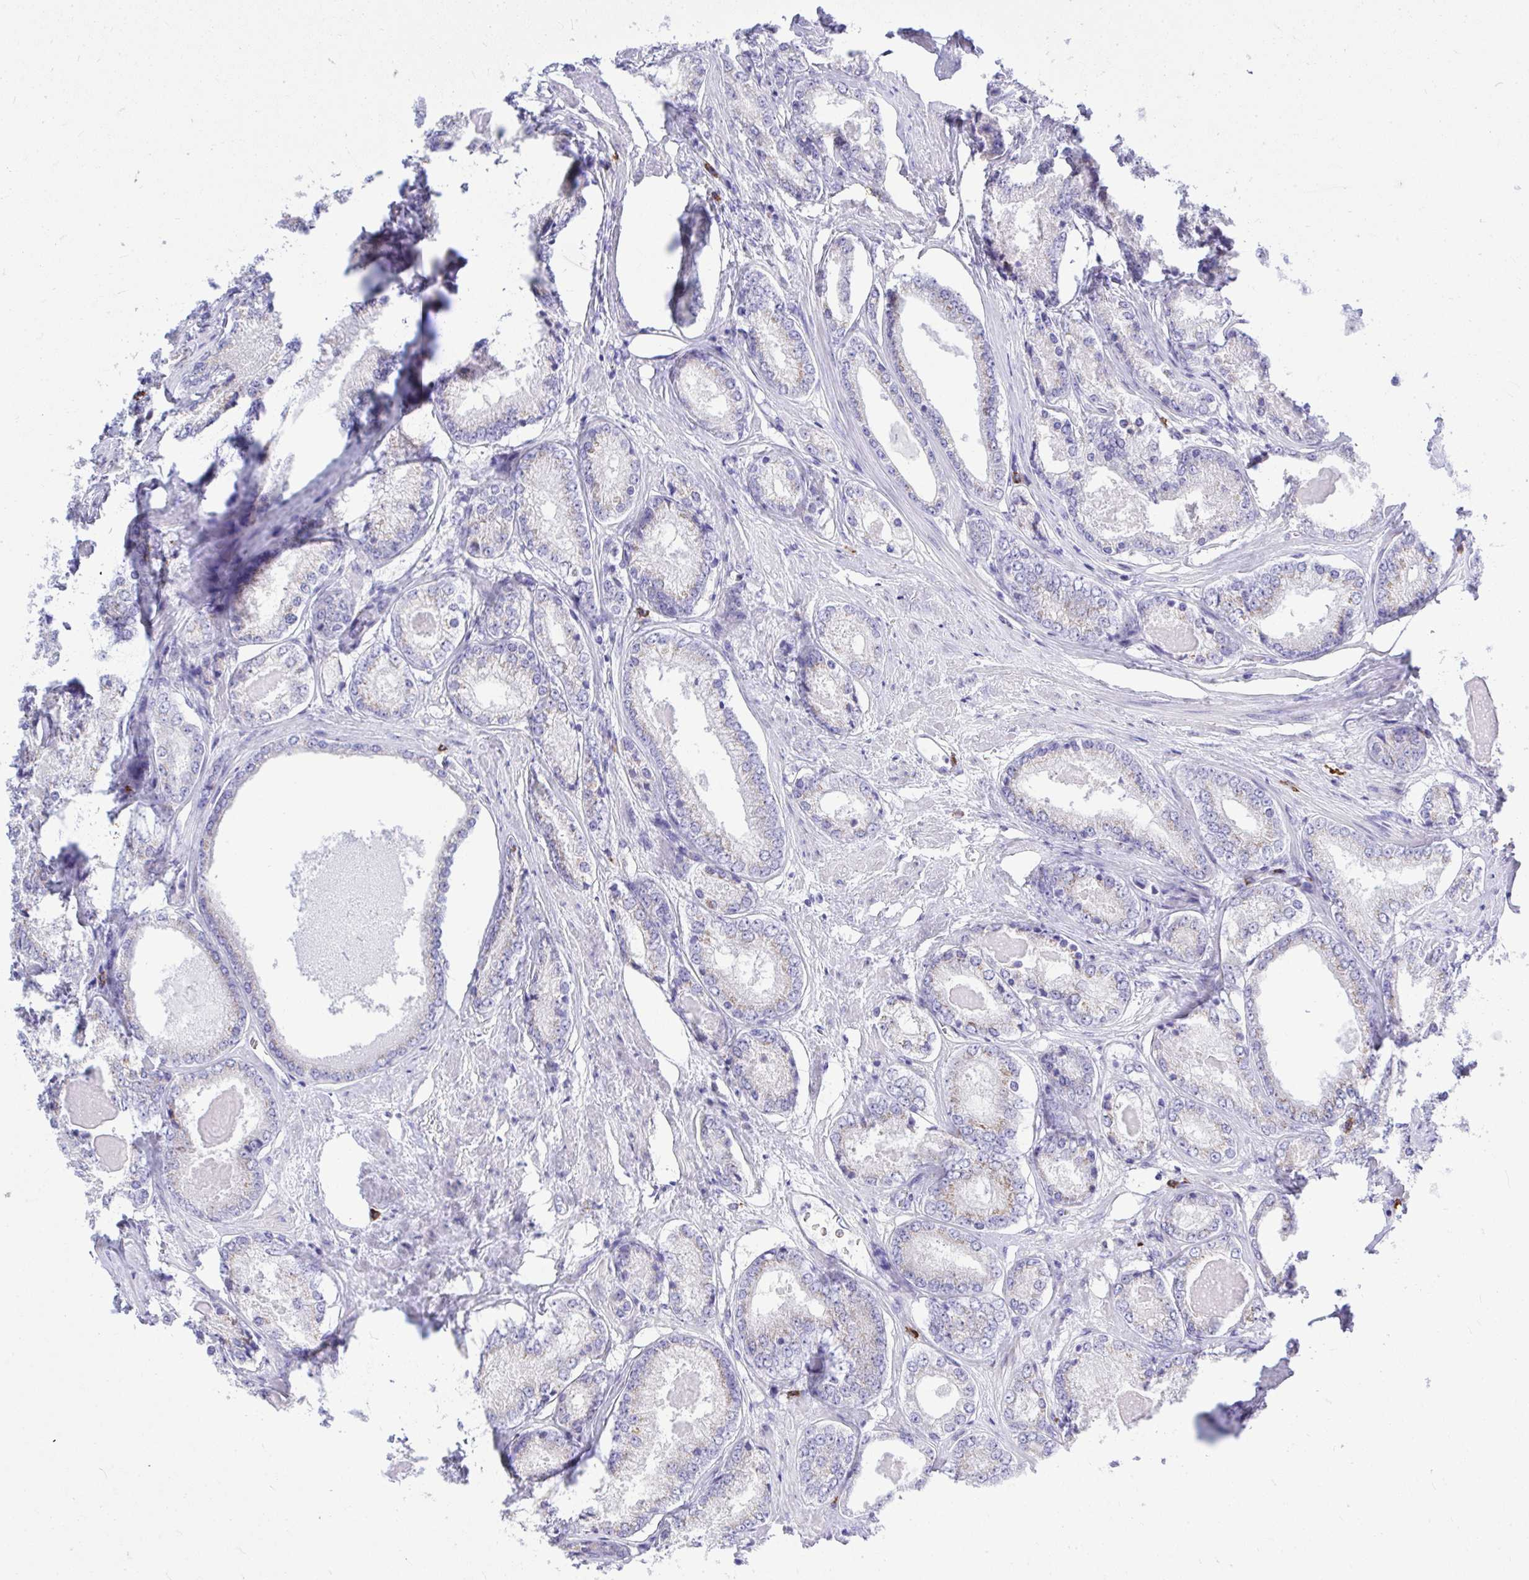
{"staining": {"intensity": "negative", "quantity": "none", "location": "none"}, "tissue": "prostate cancer", "cell_type": "Tumor cells", "image_type": "cancer", "snomed": [{"axis": "morphology", "description": "Adenocarcinoma, NOS"}, {"axis": "morphology", "description": "Adenocarcinoma, Low grade"}, {"axis": "topography", "description": "Prostate"}], "caption": "Protein analysis of prostate cancer demonstrates no significant staining in tumor cells.", "gene": "PSD", "patient": {"sex": "male", "age": 68}}